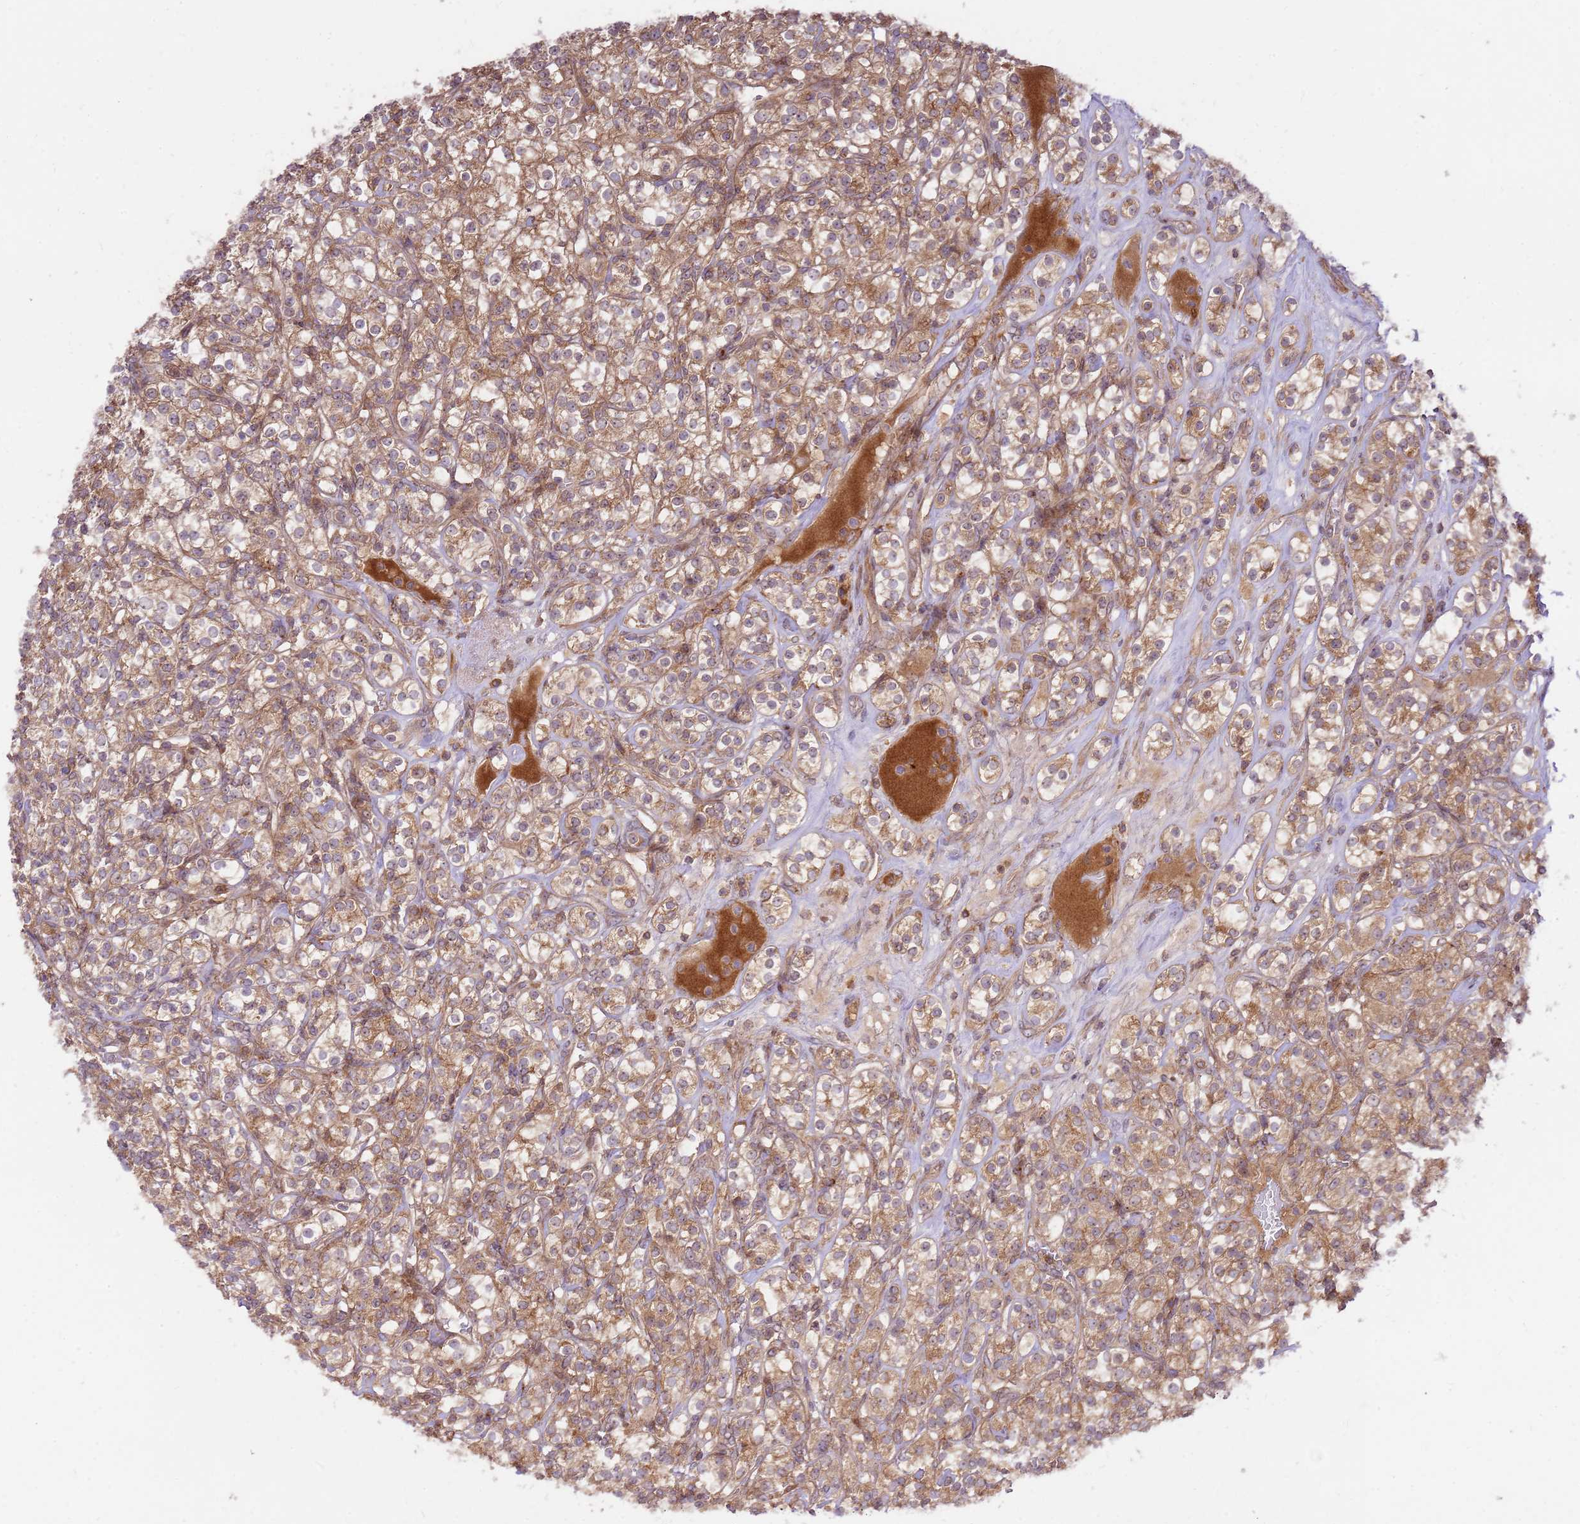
{"staining": {"intensity": "moderate", "quantity": ">75%", "location": "cytoplasmic/membranous"}, "tissue": "renal cancer", "cell_type": "Tumor cells", "image_type": "cancer", "snomed": [{"axis": "morphology", "description": "Adenocarcinoma, NOS"}, {"axis": "topography", "description": "Kidney"}], "caption": "There is medium levels of moderate cytoplasmic/membranous staining in tumor cells of adenocarcinoma (renal), as demonstrated by immunohistochemical staining (brown color).", "gene": "GAREM1", "patient": {"sex": "male", "age": 77}}